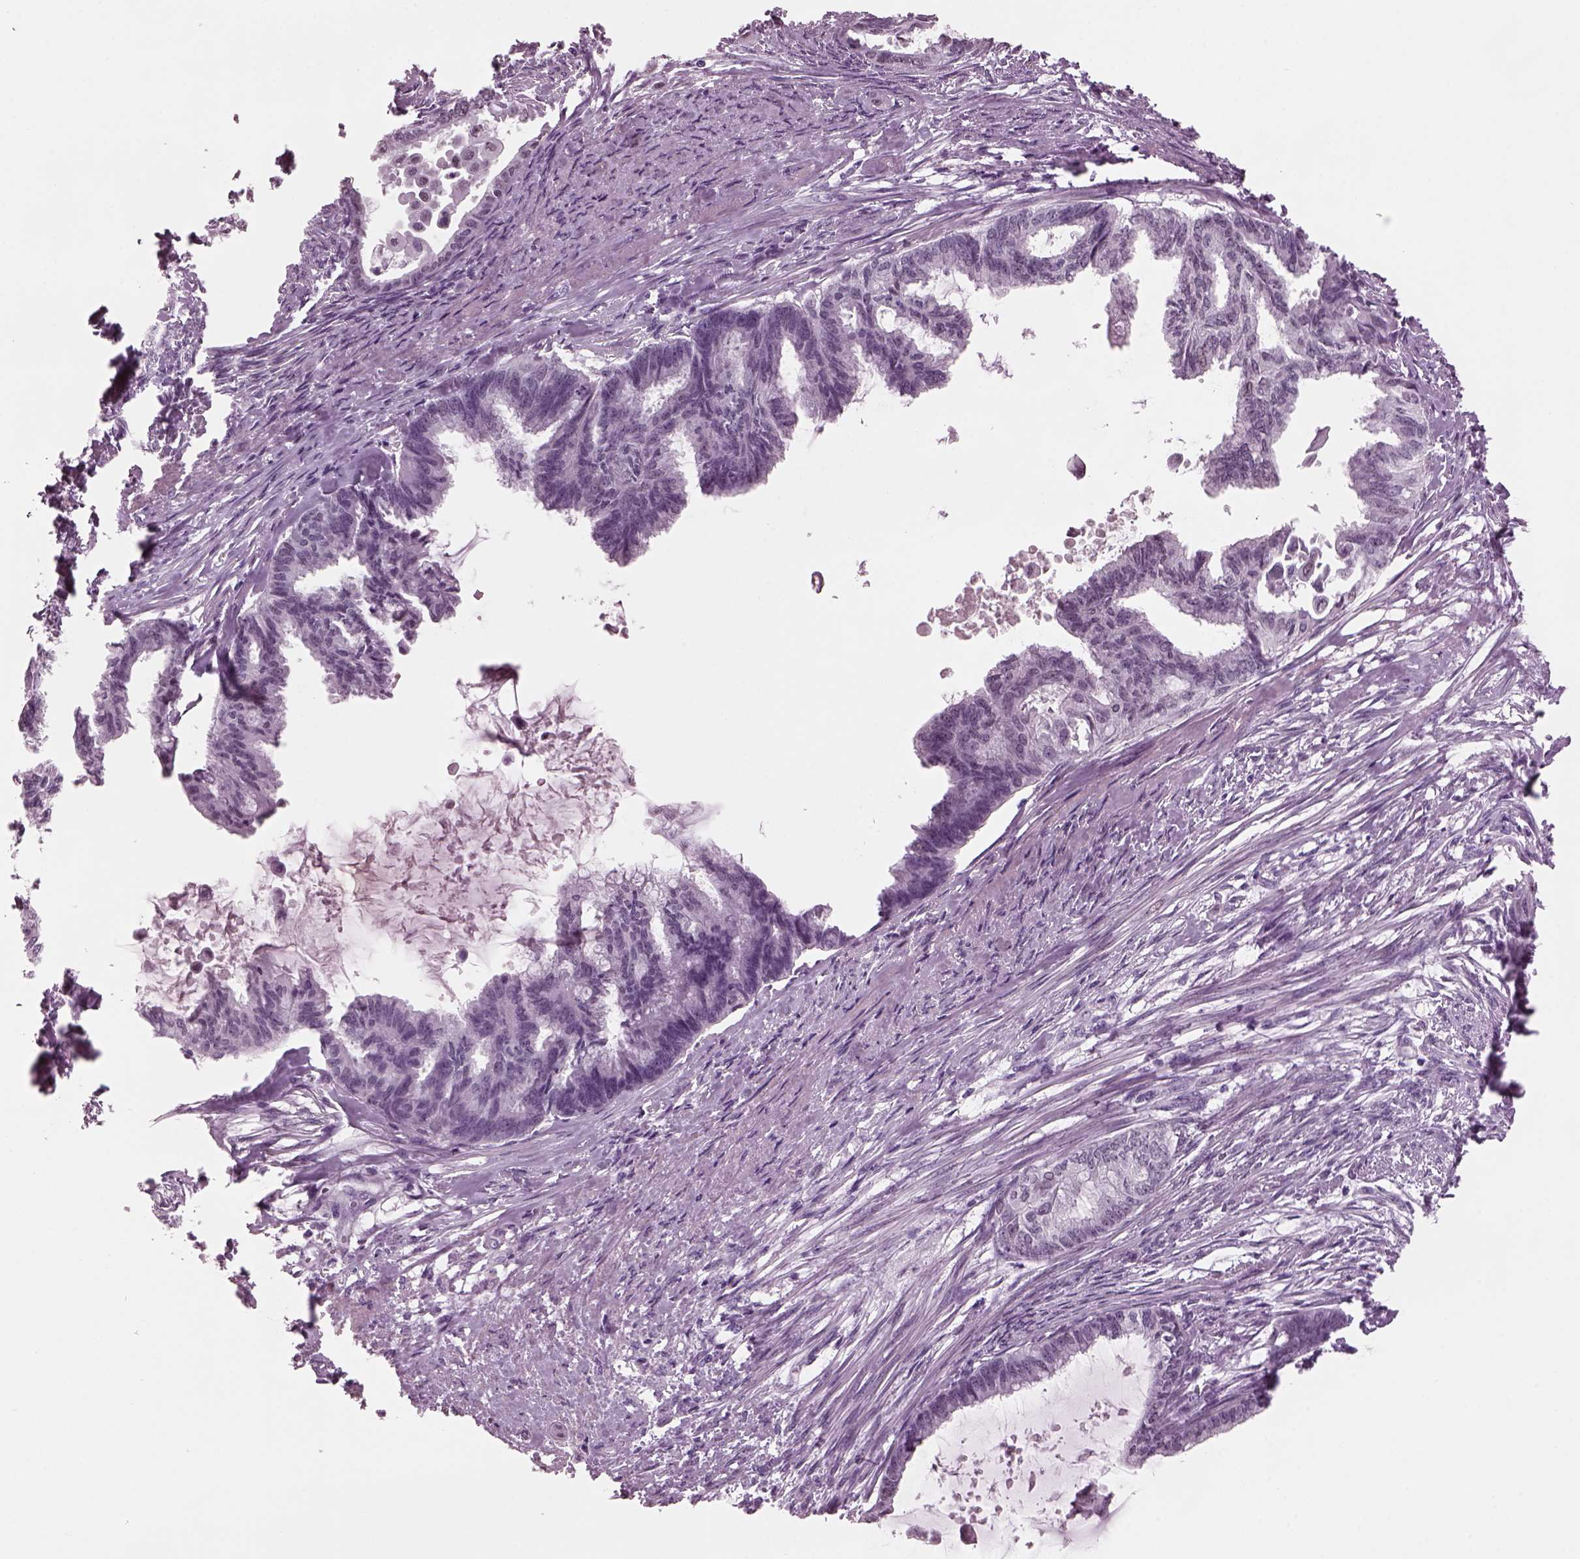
{"staining": {"intensity": "negative", "quantity": "none", "location": "none"}, "tissue": "endometrial cancer", "cell_type": "Tumor cells", "image_type": "cancer", "snomed": [{"axis": "morphology", "description": "Adenocarcinoma, NOS"}, {"axis": "topography", "description": "Endometrium"}], "caption": "Protein analysis of endometrial adenocarcinoma reveals no significant expression in tumor cells.", "gene": "KRTAP3-2", "patient": {"sex": "female", "age": 86}}